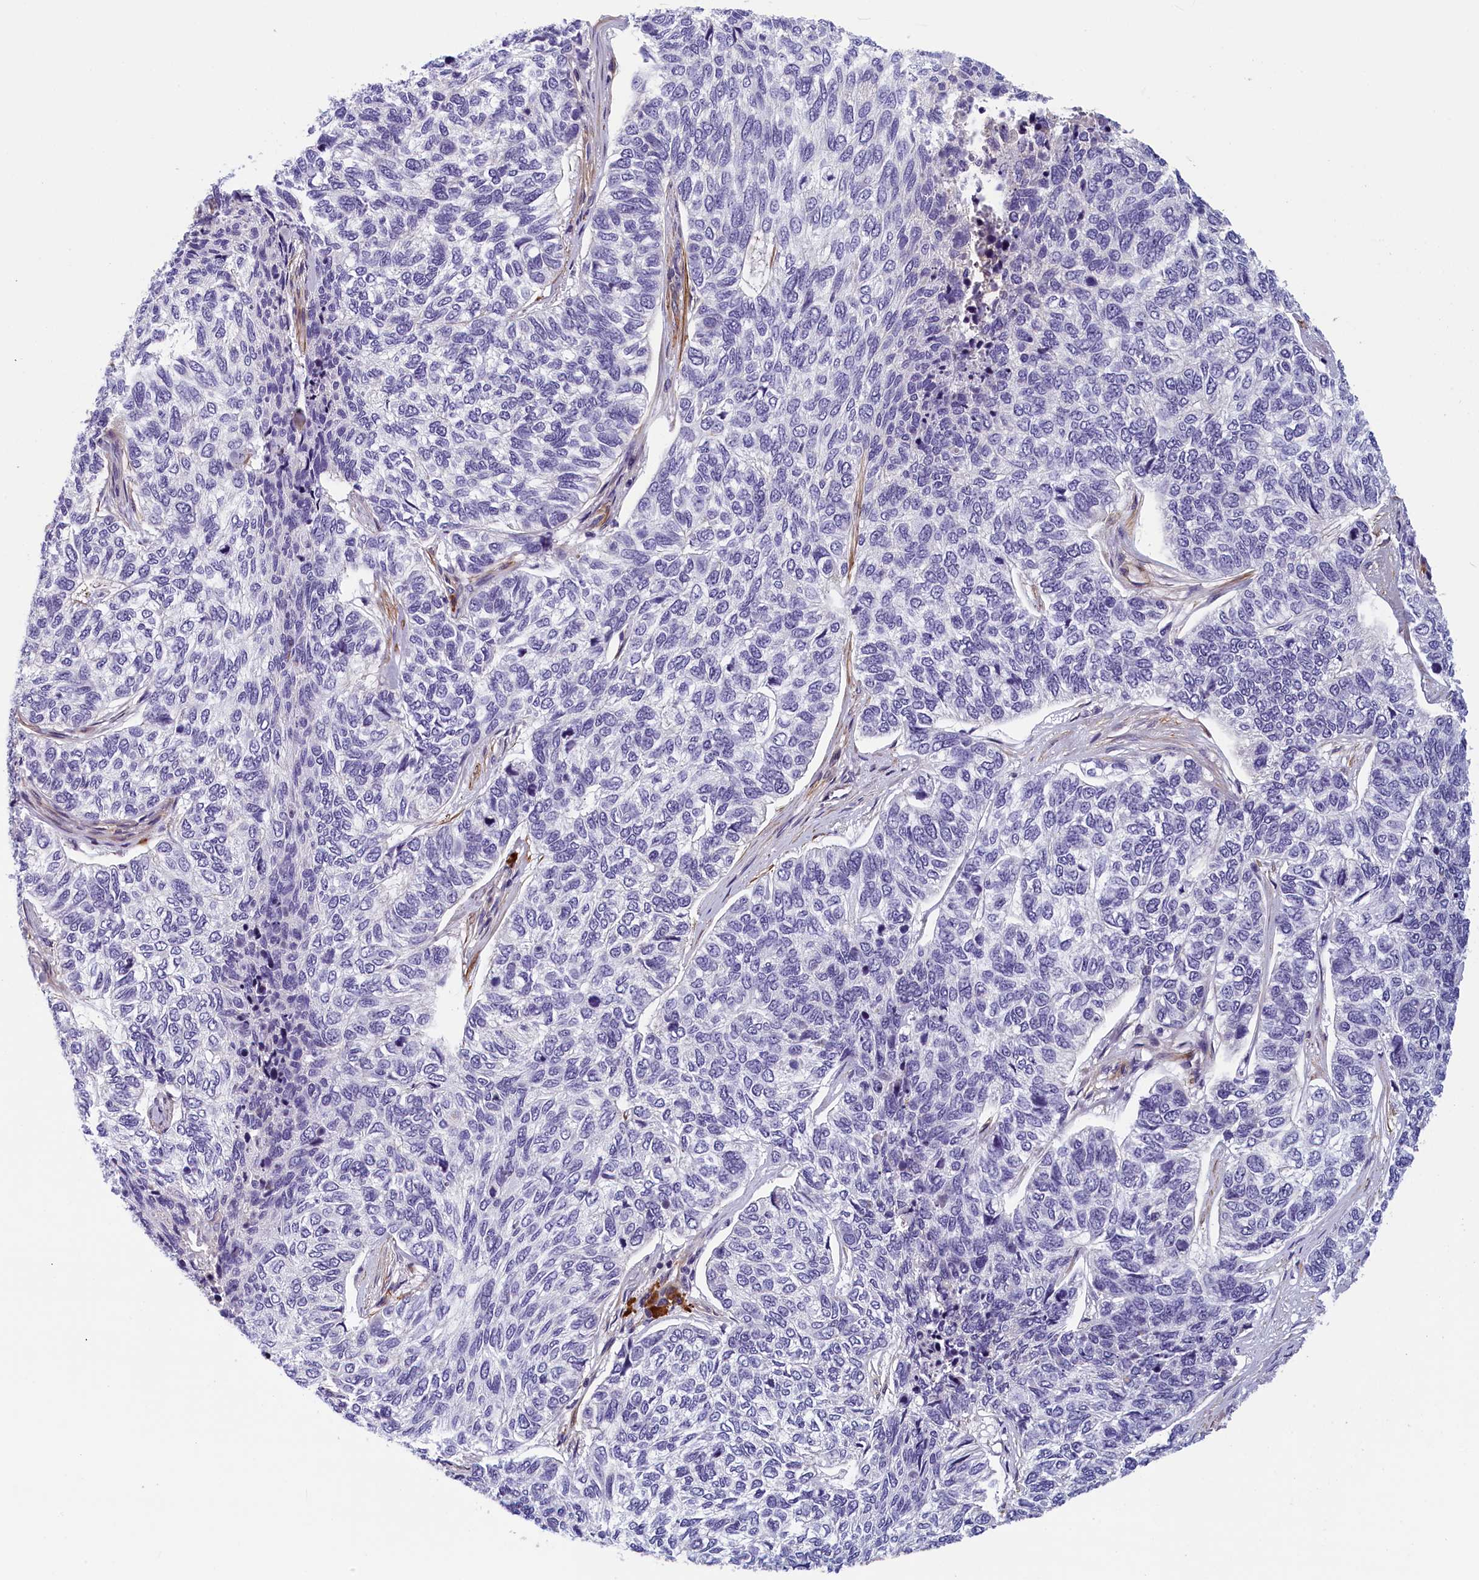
{"staining": {"intensity": "negative", "quantity": "none", "location": "none"}, "tissue": "skin cancer", "cell_type": "Tumor cells", "image_type": "cancer", "snomed": [{"axis": "morphology", "description": "Basal cell carcinoma"}, {"axis": "topography", "description": "Skin"}], "caption": "A histopathology image of skin cancer (basal cell carcinoma) stained for a protein shows no brown staining in tumor cells. (DAB (3,3'-diaminobenzidine) immunohistochemistry with hematoxylin counter stain).", "gene": "BCL2L13", "patient": {"sex": "female", "age": 65}}